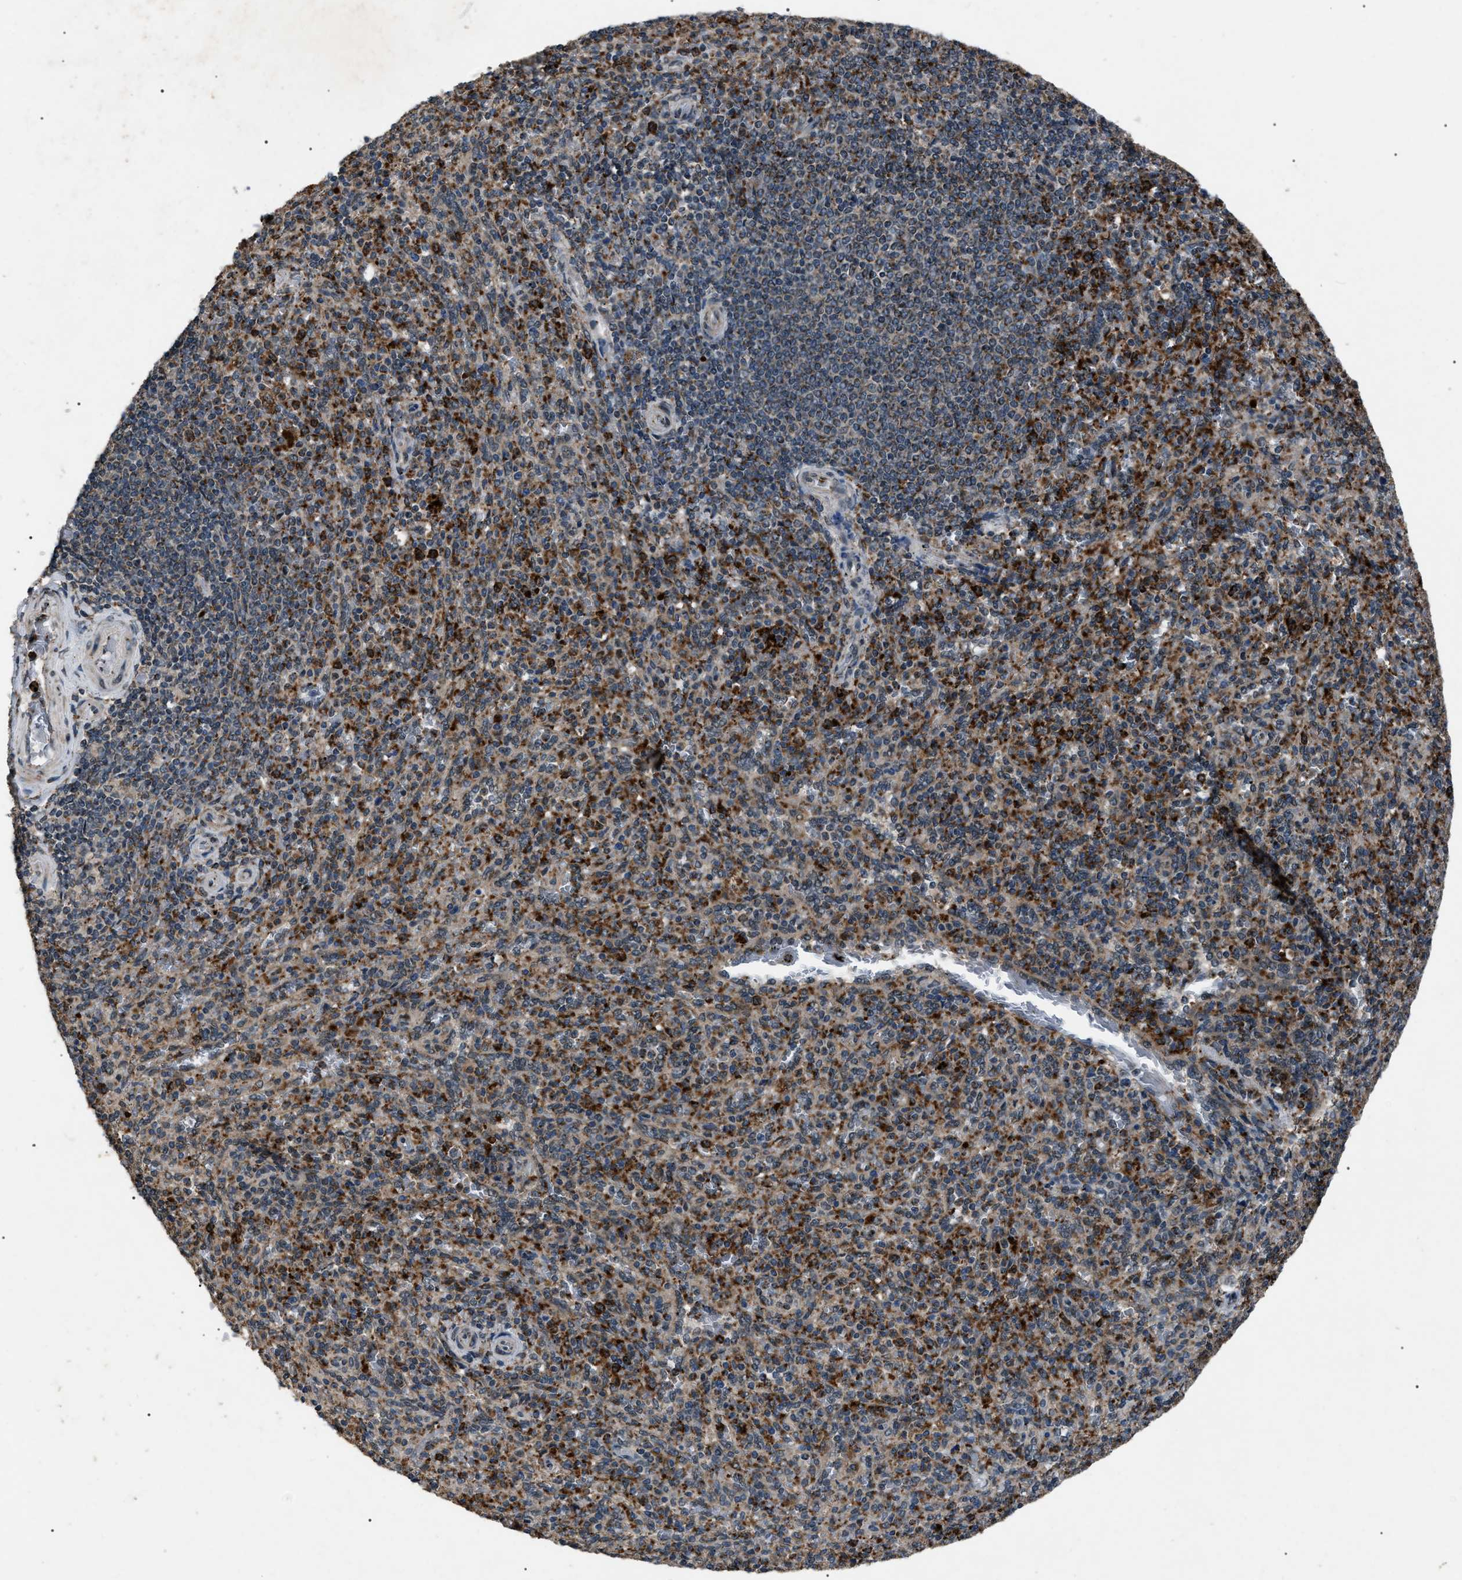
{"staining": {"intensity": "strong", "quantity": "25%-75%", "location": "cytoplasmic/membranous"}, "tissue": "spleen", "cell_type": "Cells in red pulp", "image_type": "normal", "snomed": [{"axis": "morphology", "description": "Normal tissue, NOS"}, {"axis": "topography", "description": "Spleen"}], "caption": "Human spleen stained with a brown dye demonstrates strong cytoplasmic/membranous positive expression in about 25%-75% of cells in red pulp.", "gene": "ZFAND2A", "patient": {"sex": "male", "age": 36}}